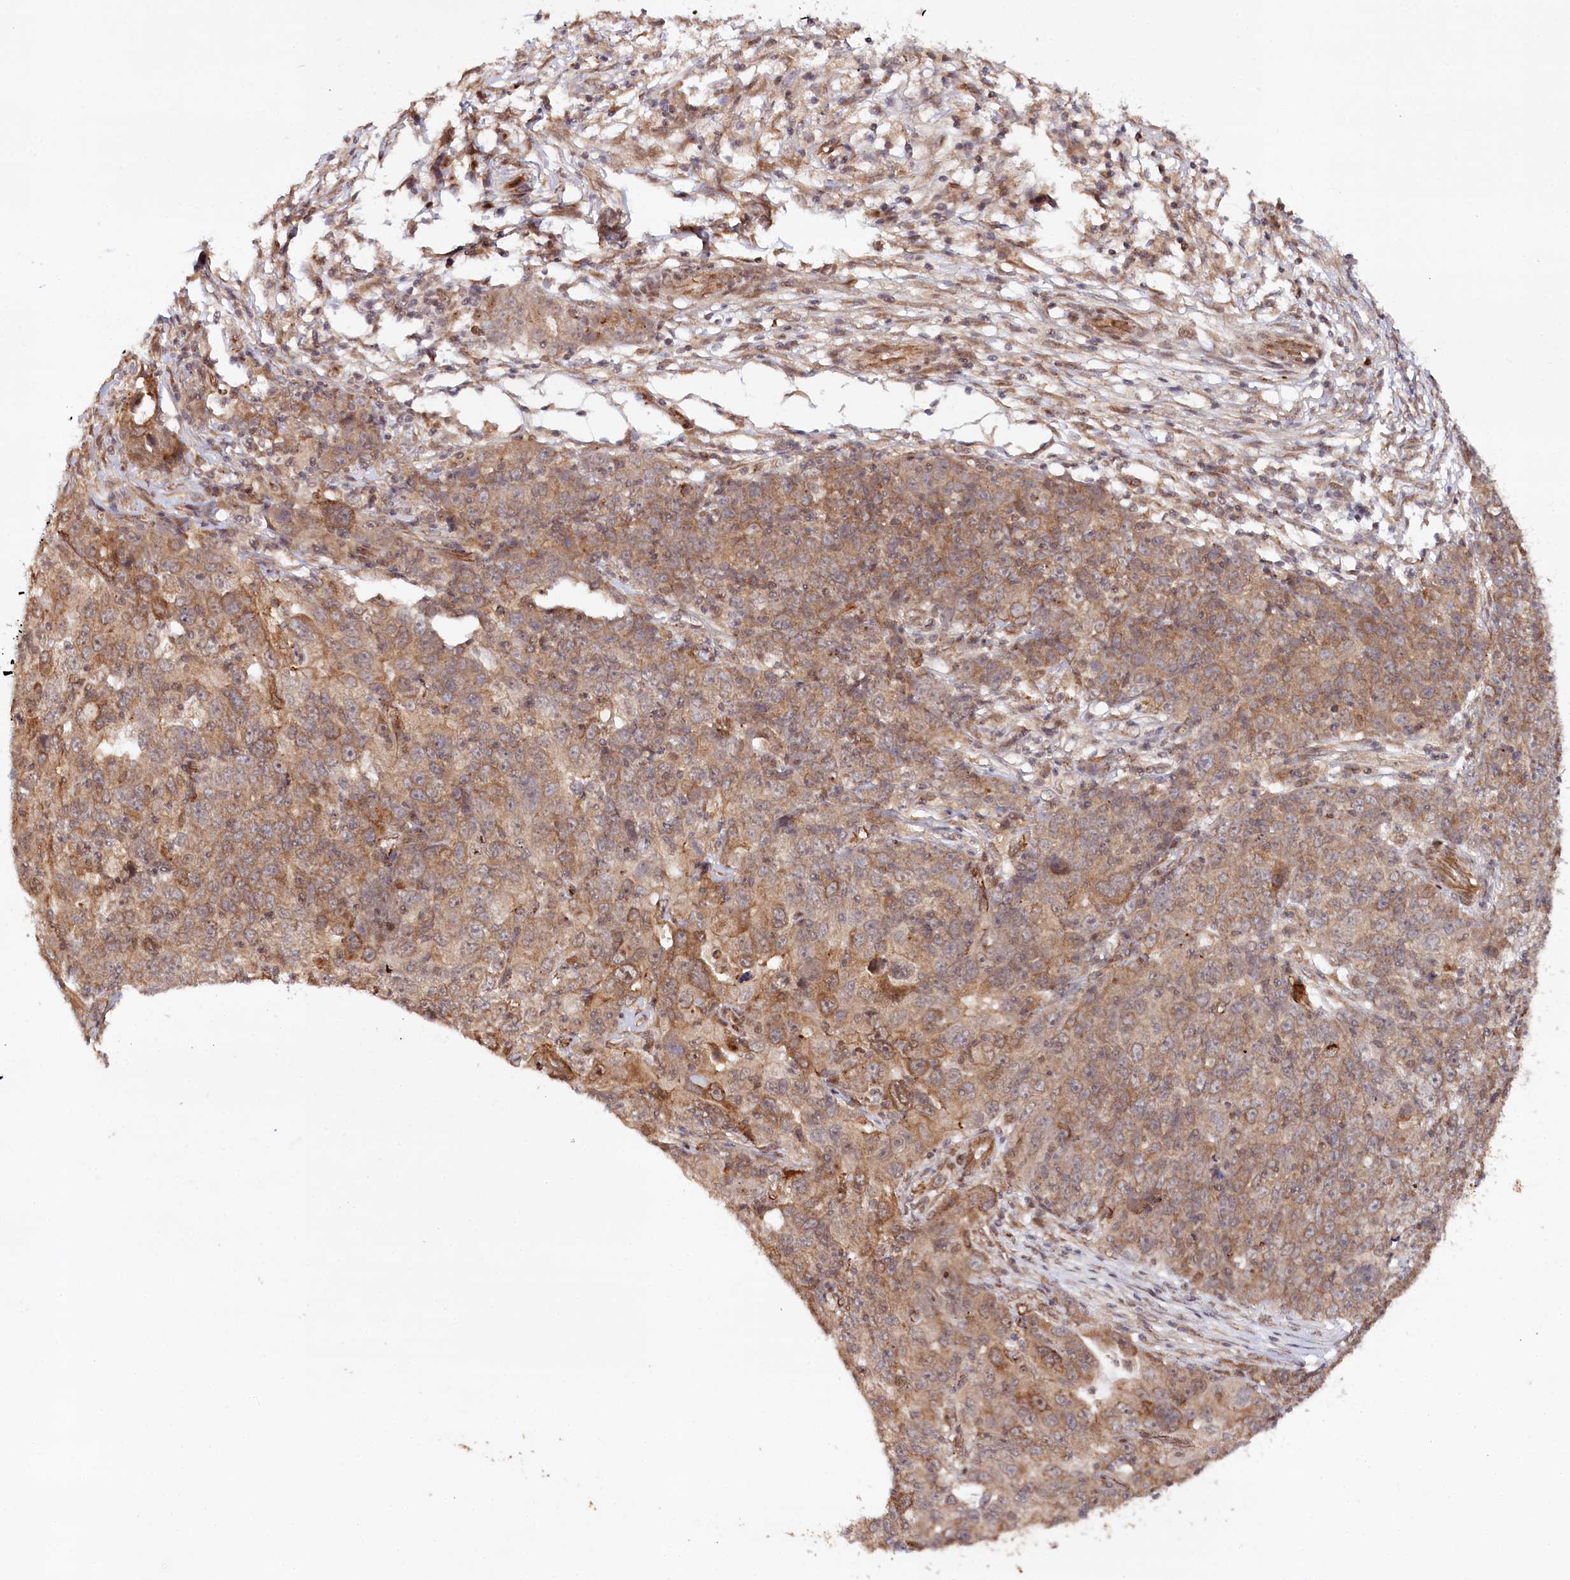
{"staining": {"intensity": "moderate", "quantity": ">75%", "location": "cytoplasmic/membranous"}, "tissue": "ovarian cancer", "cell_type": "Tumor cells", "image_type": "cancer", "snomed": [{"axis": "morphology", "description": "Carcinoma, endometroid"}, {"axis": "topography", "description": "Ovary"}], "caption": "Immunohistochemical staining of ovarian cancer (endometroid carcinoma) reveals medium levels of moderate cytoplasmic/membranous staining in approximately >75% of tumor cells.", "gene": "ALKBH8", "patient": {"sex": "female", "age": 42}}